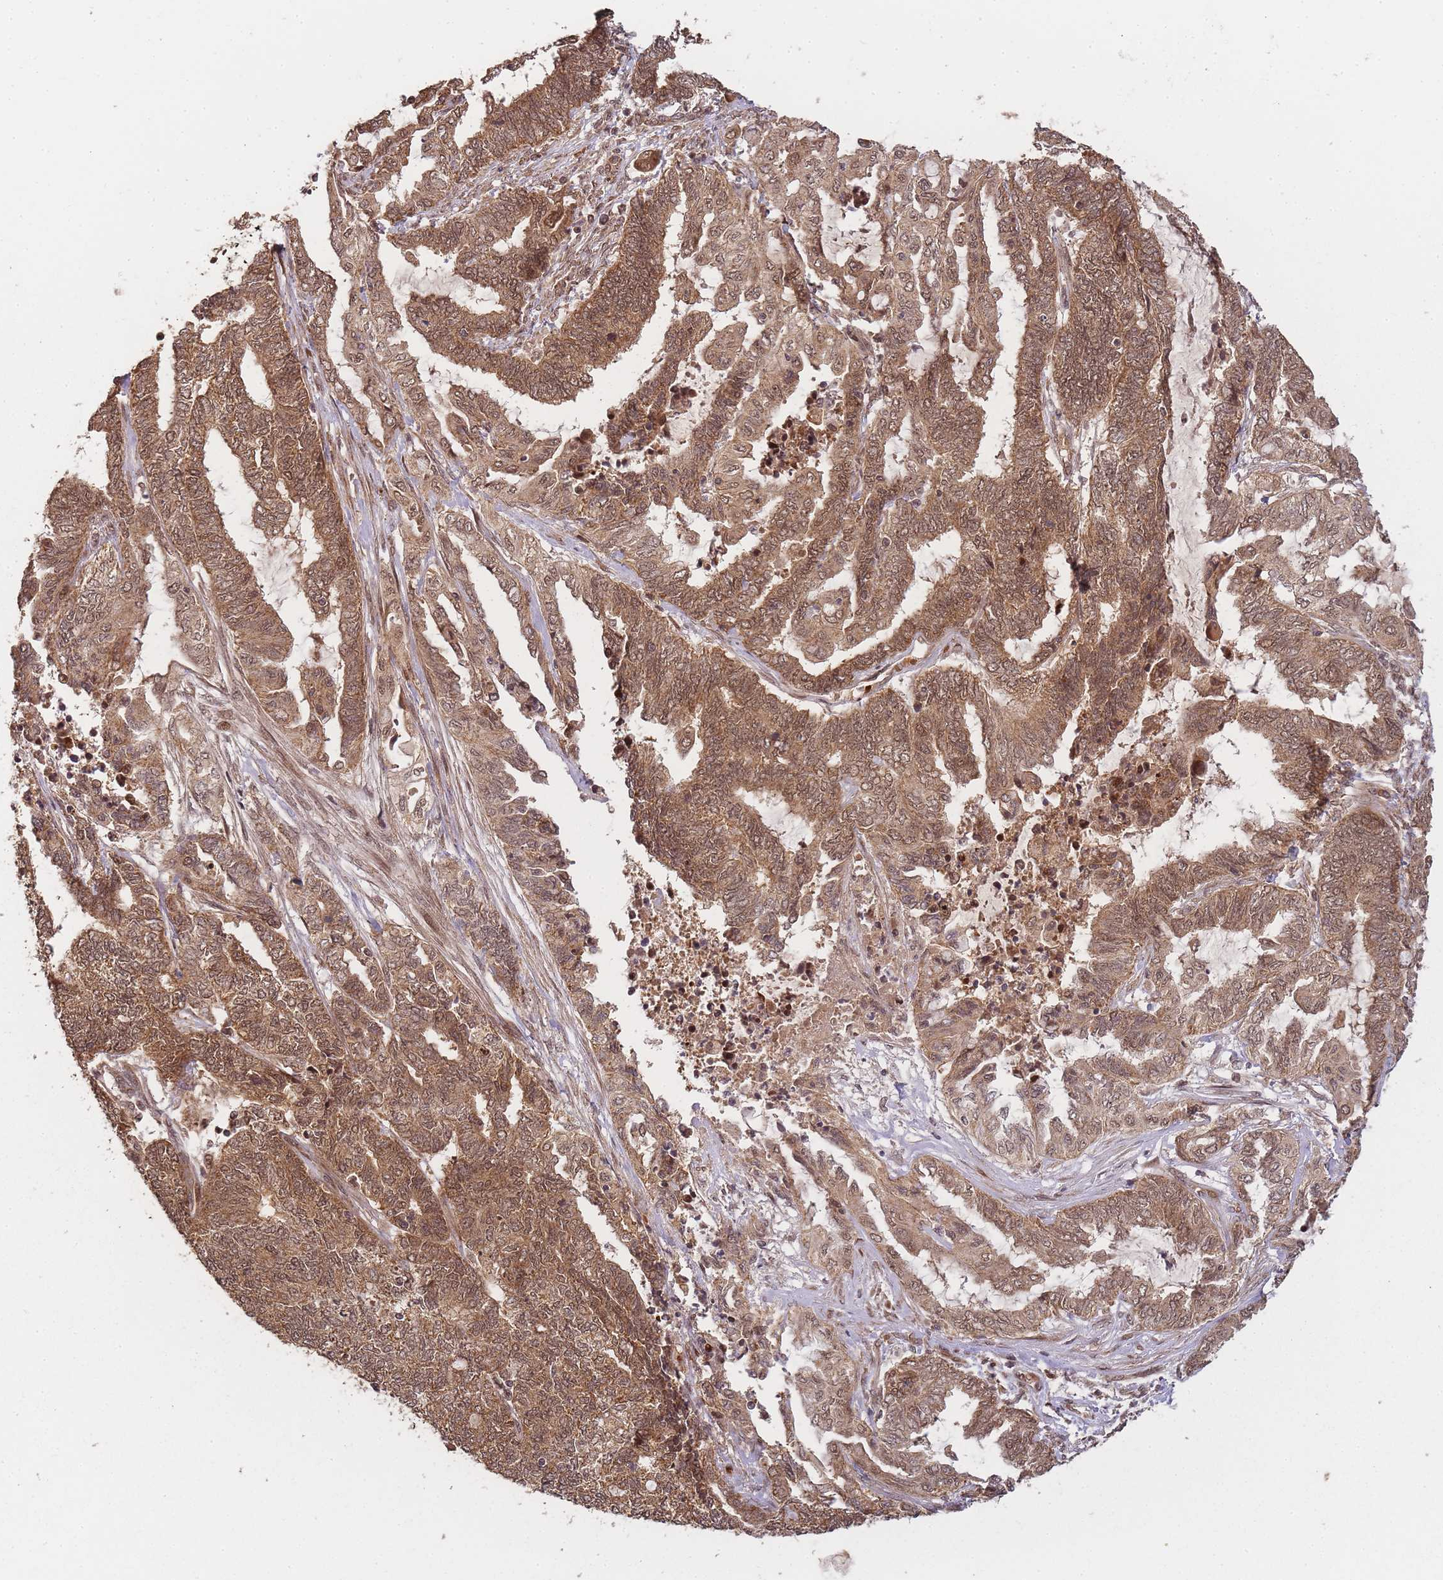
{"staining": {"intensity": "moderate", "quantity": ">75%", "location": "cytoplasmic/membranous,nuclear"}, "tissue": "endometrial cancer", "cell_type": "Tumor cells", "image_type": "cancer", "snomed": [{"axis": "morphology", "description": "Adenocarcinoma, NOS"}, {"axis": "topography", "description": "Uterus"}, {"axis": "topography", "description": "Endometrium"}], "caption": "Human adenocarcinoma (endometrial) stained for a protein (brown) exhibits moderate cytoplasmic/membranous and nuclear positive positivity in approximately >75% of tumor cells.", "gene": "ZNF497", "patient": {"sex": "female", "age": 70}}